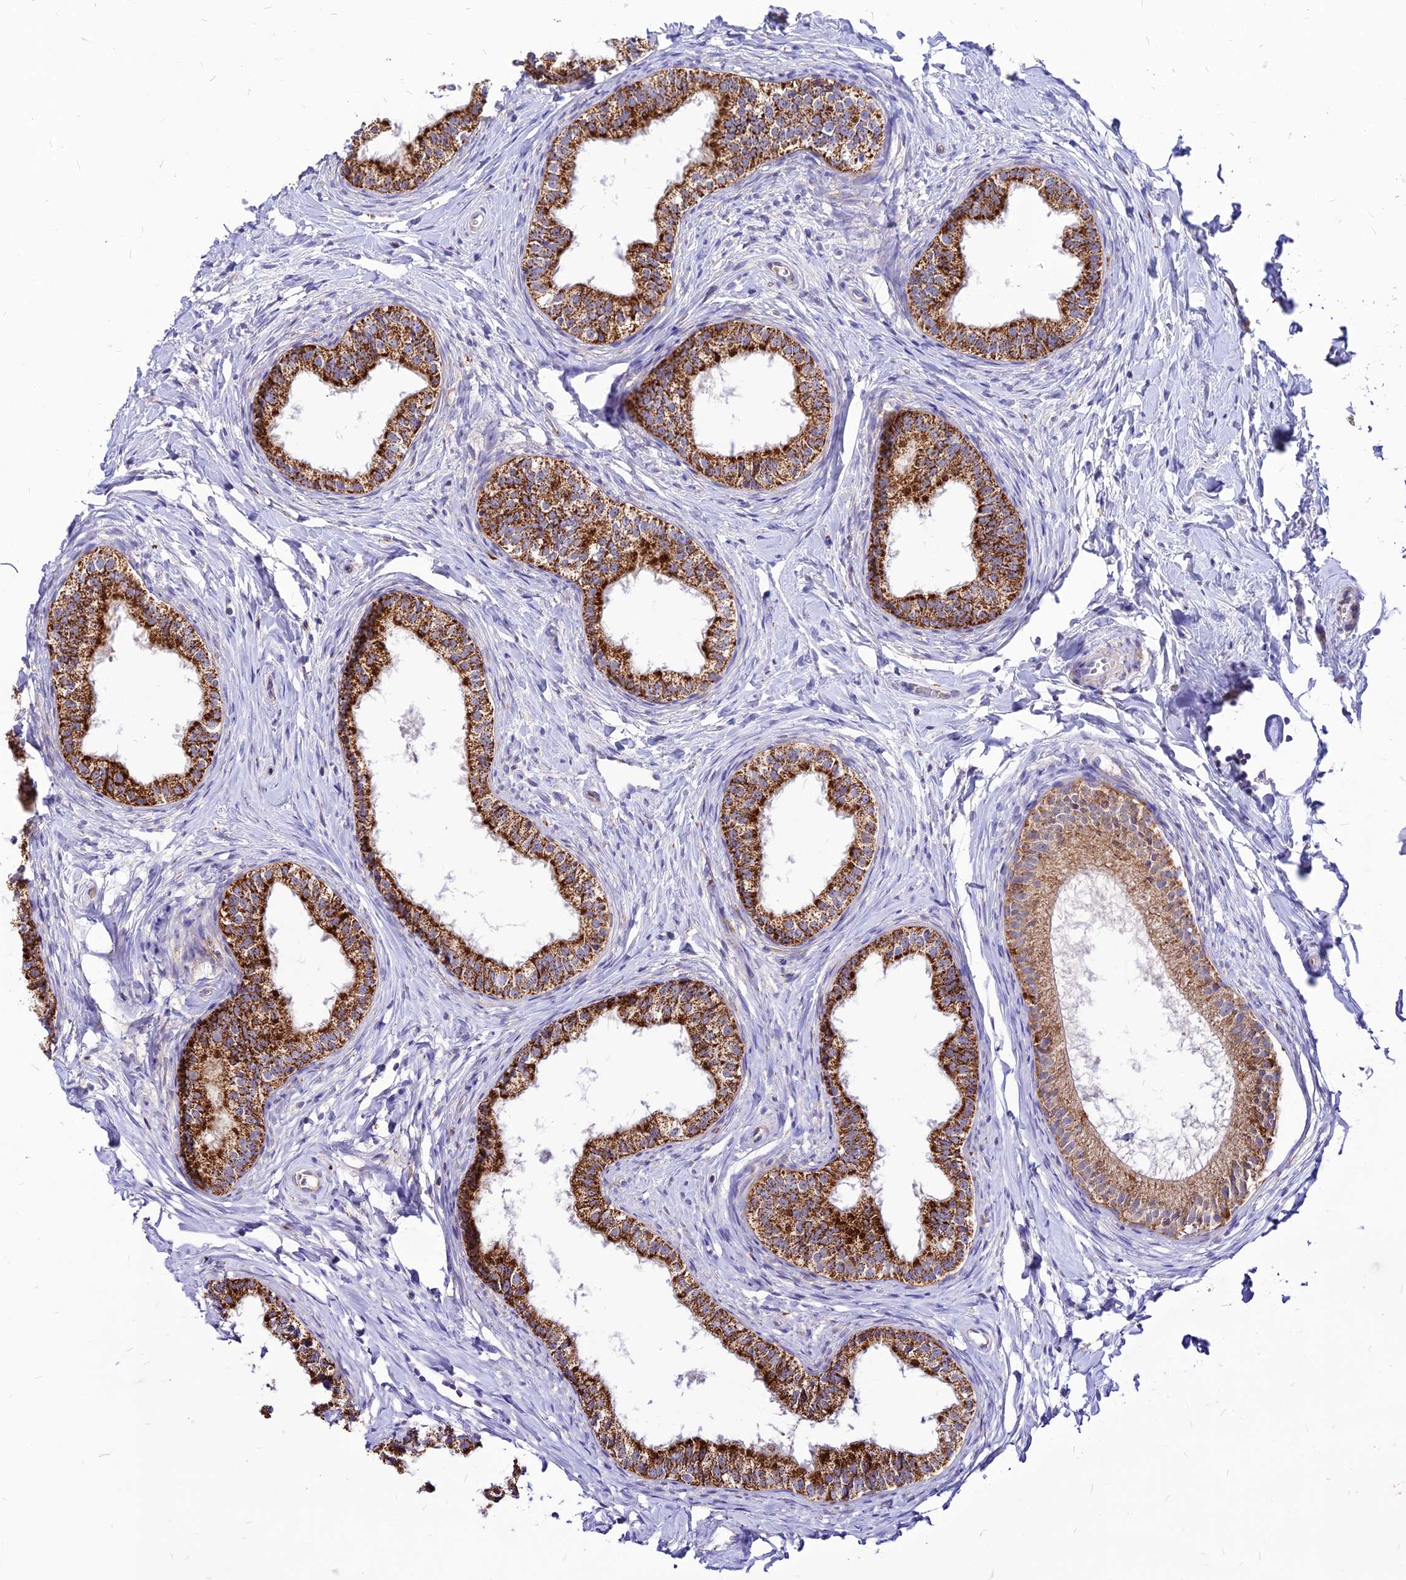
{"staining": {"intensity": "strong", "quantity": ">75%", "location": "cytoplasmic/membranous"}, "tissue": "epididymis", "cell_type": "Glandular cells", "image_type": "normal", "snomed": [{"axis": "morphology", "description": "Normal tissue, NOS"}, {"axis": "topography", "description": "Epididymis"}], "caption": "Glandular cells reveal strong cytoplasmic/membranous positivity in about >75% of cells in unremarkable epididymis.", "gene": "ECI1", "patient": {"sex": "male", "age": 34}}